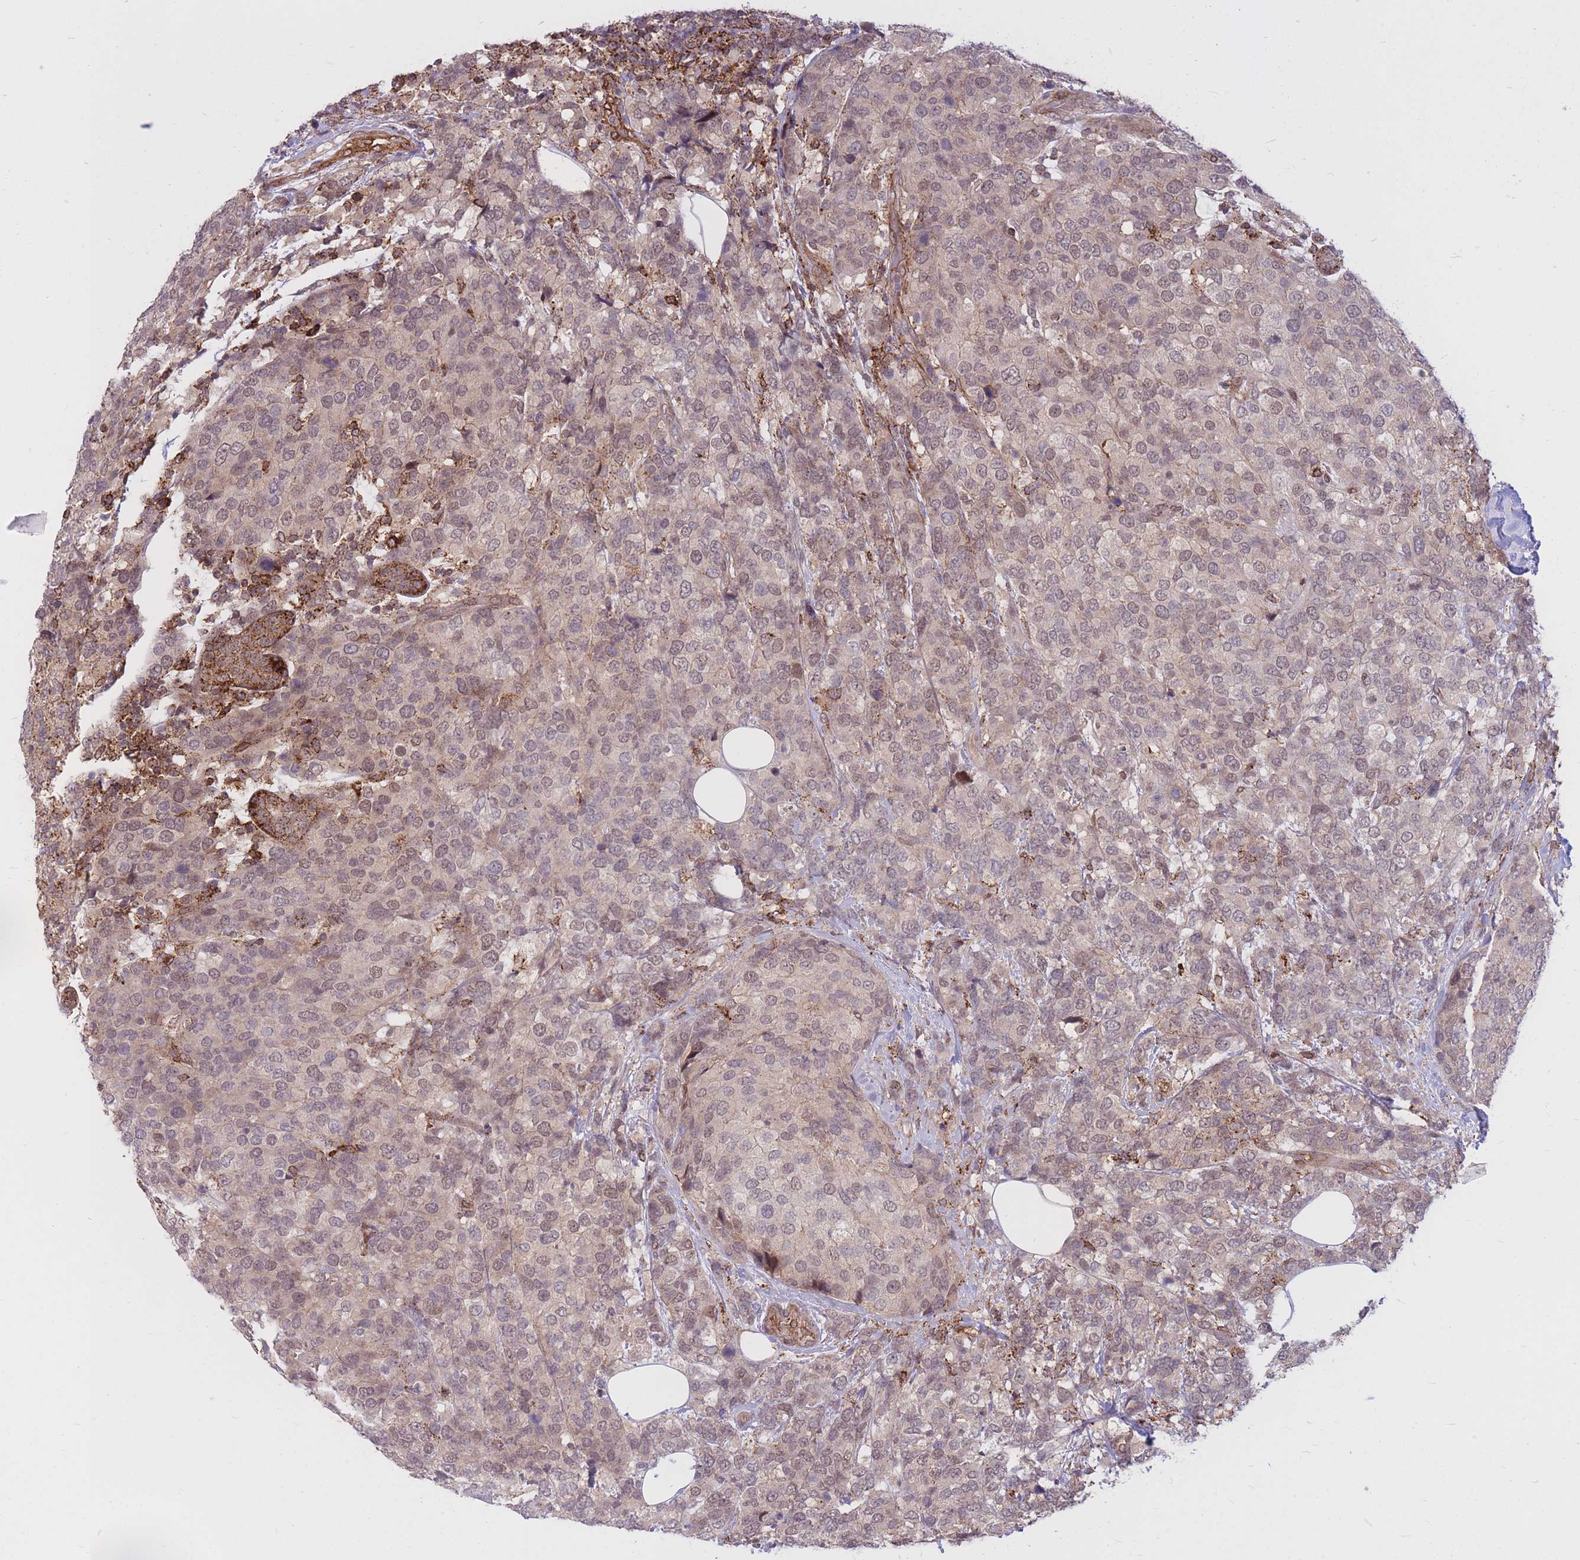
{"staining": {"intensity": "weak", "quantity": "25%-75%", "location": "cytoplasmic/membranous,nuclear"}, "tissue": "breast cancer", "cell_type": "Tumor cells", "image_type": "cancer", "snomed": [{"axis": "morphology", "description": "Lobular carcinoma"}, {"axis": "topography", "description": "Breast"}], "caption": "This micrograph displays immunohistochemistry staining of breast cancer, with low weak cytoplasmic/membranous and nuclear positivity in about 25%-75% of tumor cells.", "gene": "TCF20", "patient": {"sex": "female", "age": 59}}